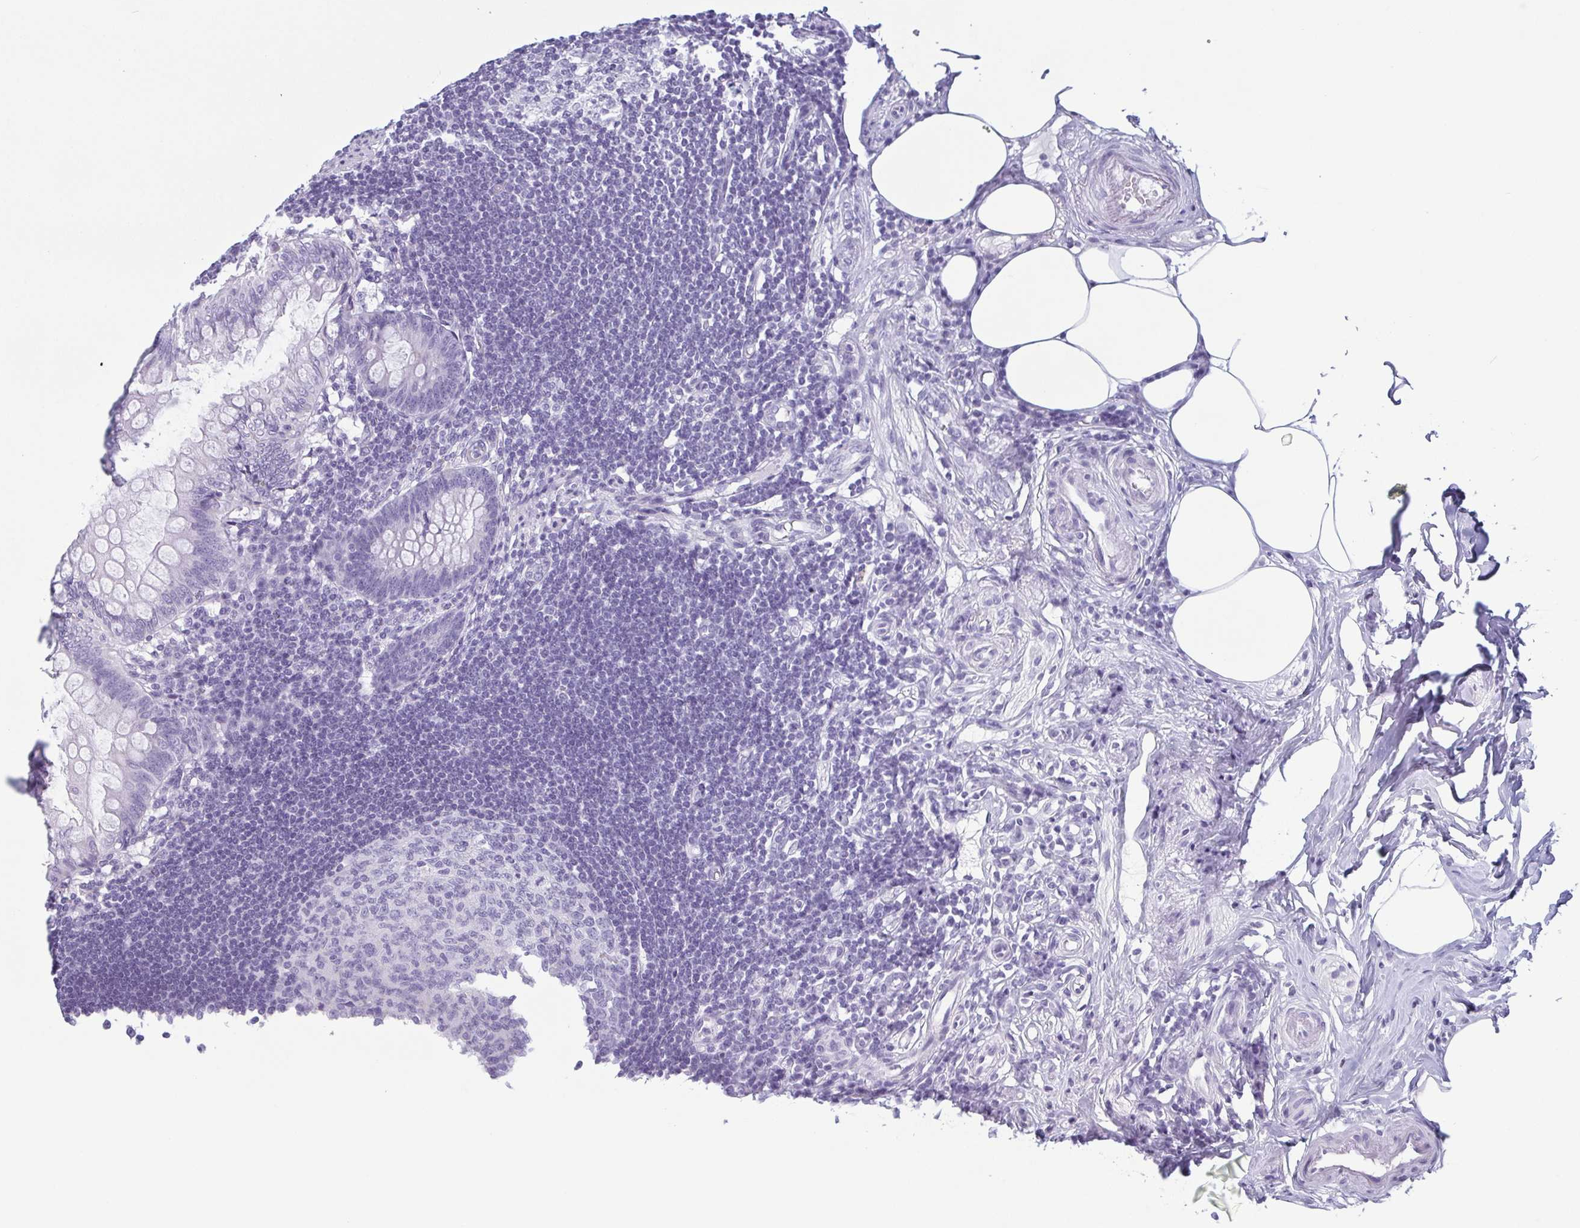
{"staining": {"intensity": "negative", "quantity": "none", "location": "none"}, "tissue": "appendix", "cell_type": "Glandular cells", "image_type": "normal", "snomed": [{"axis": "morphology", "description": "Normal tissue, NOS"}, {"axis": "topography", "description": "Appendix"}], "caption": "Glandular cells are negative for protein expression in benign human appendix. (DAB (3,3'-diaminobenzidine) immunohistochemistry (IHC) with hematoxylin counter stain).", "gene": "KRT78", "patient": {"sex": "female", "age": 57}}